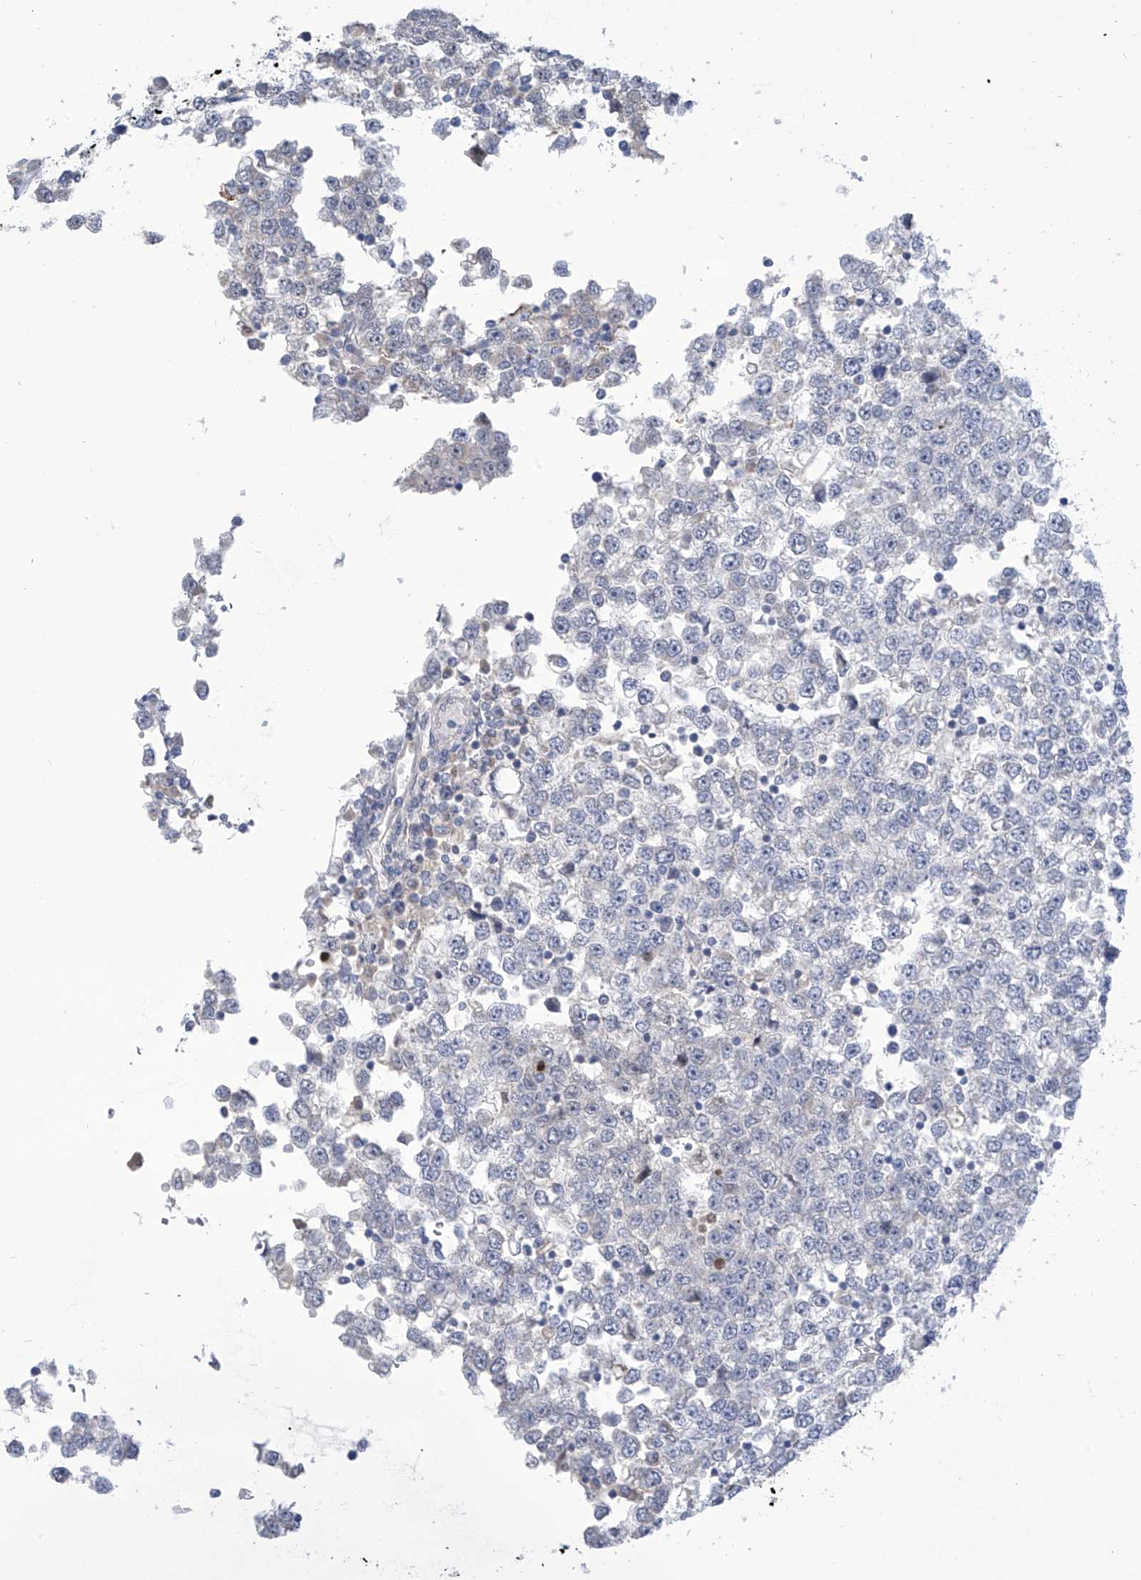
{"staining": {"intensity": "negative", "quantity": "none", "location": "none"}, "tissue": "testis cancer", "cell_type": "Tumor cells", "image_type": "cancer", "snomed": [{"axis": "morphology", "description": "Seminoma, NOS"}, {"axis": "topography", "description": "Testis"}], "caption": "High magnification brightfield microscopy of testis cancer stained with DAB (brown) and counterstained with hematoxylin (blue): tumor cells show no significant expression.", "gene": "IBA57", "patient": {"sex": "male", "age": 65}}